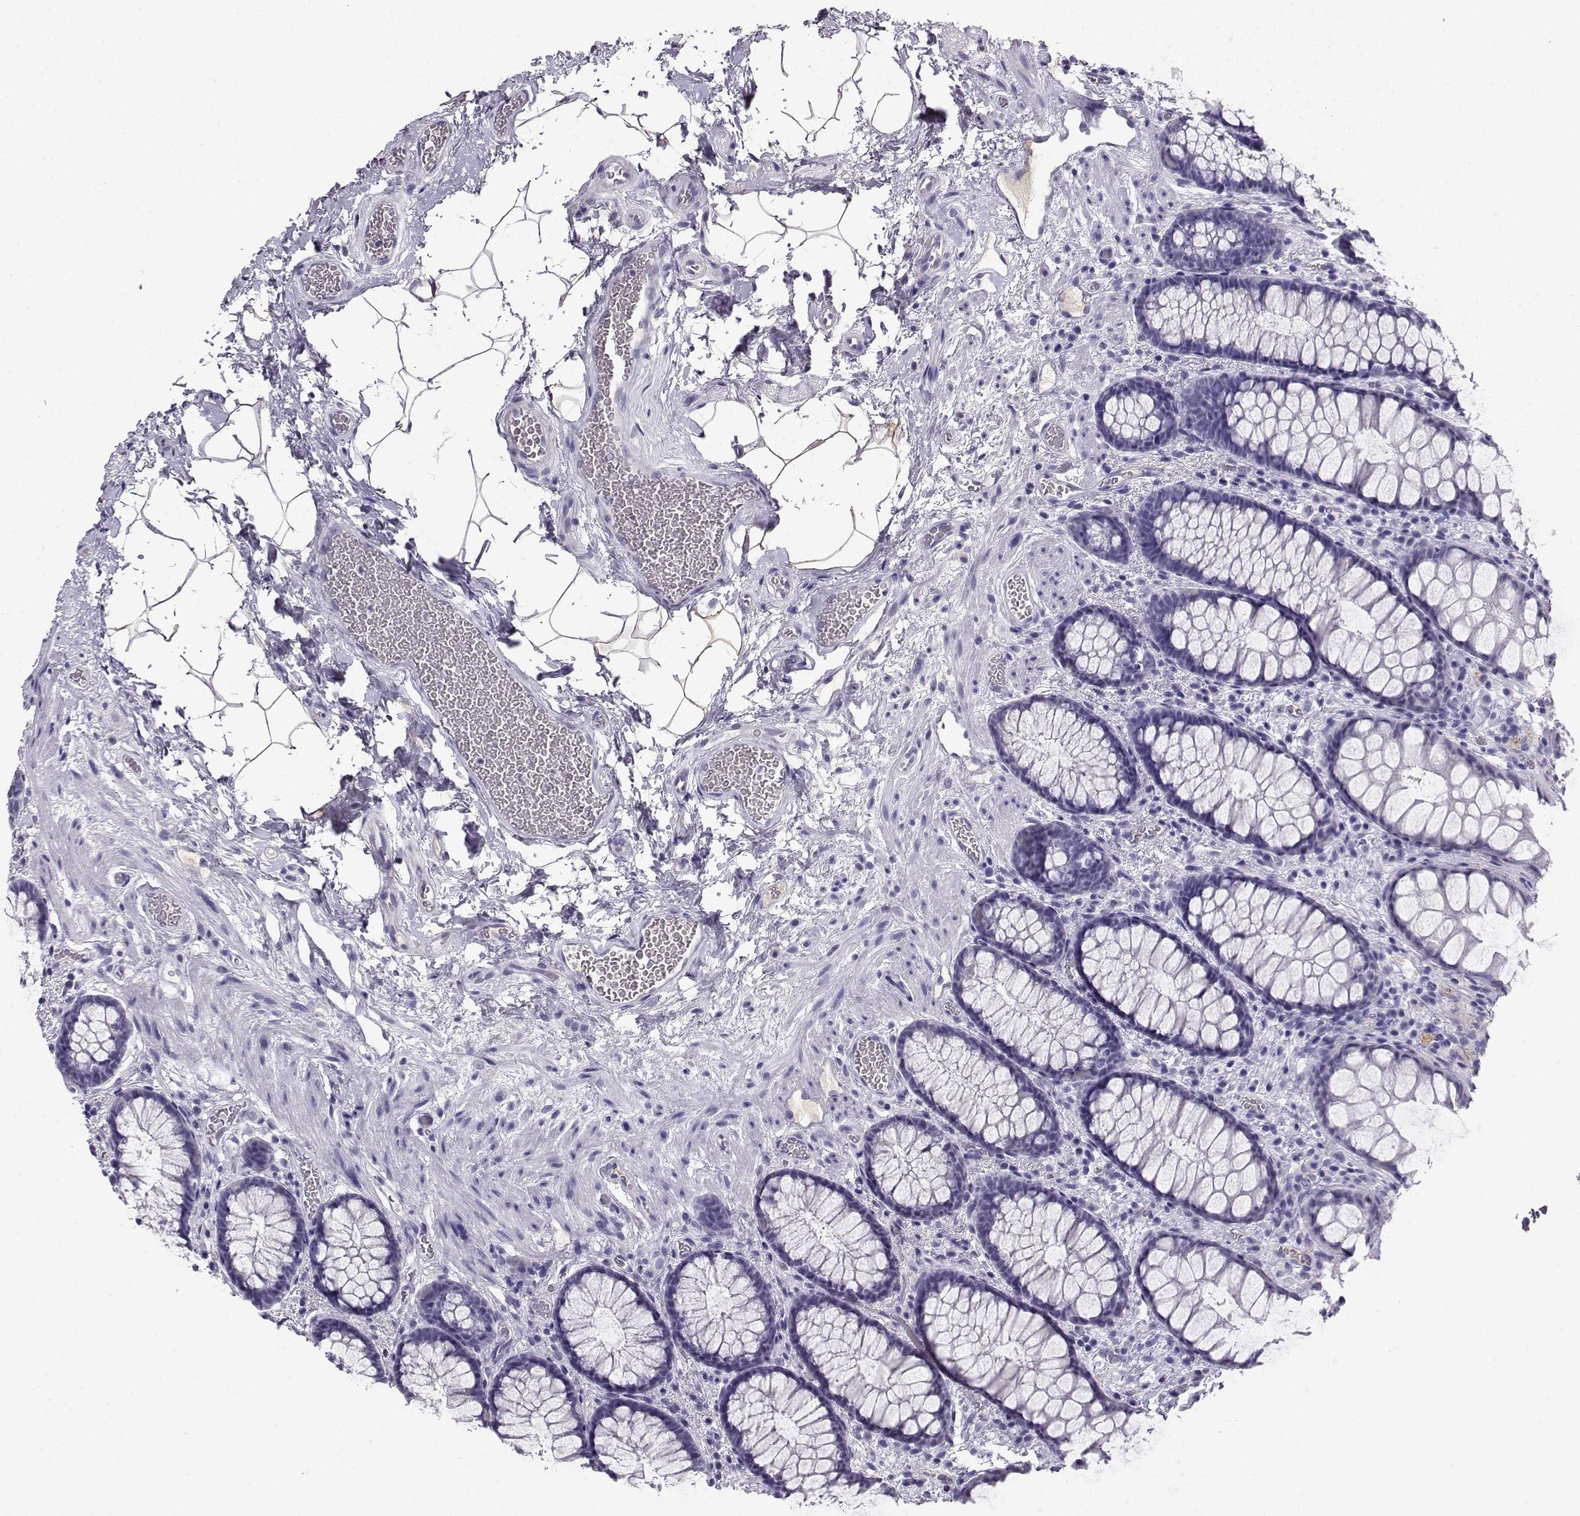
{"staining": {"intensity": "negative", "quantity": "none", "location": "none"}, "tissue": "rectum", "cell_type": "Glandular cells", "image_type": "normal", "snomed": [{"axis": "morphology", "description": "Normal tissue, NOS"}, {"axis": "topography", "description": "Rectum"}], "caption": "Protein analysis of normal rectum shows no significant positivity in glandular cells. (DAB (3,3'-diaminobenzidine) immunohistochemistry with hematoxylin counter stain).", "gene": "GRIK4", "patient": {"sex": "female", "age": 62}}